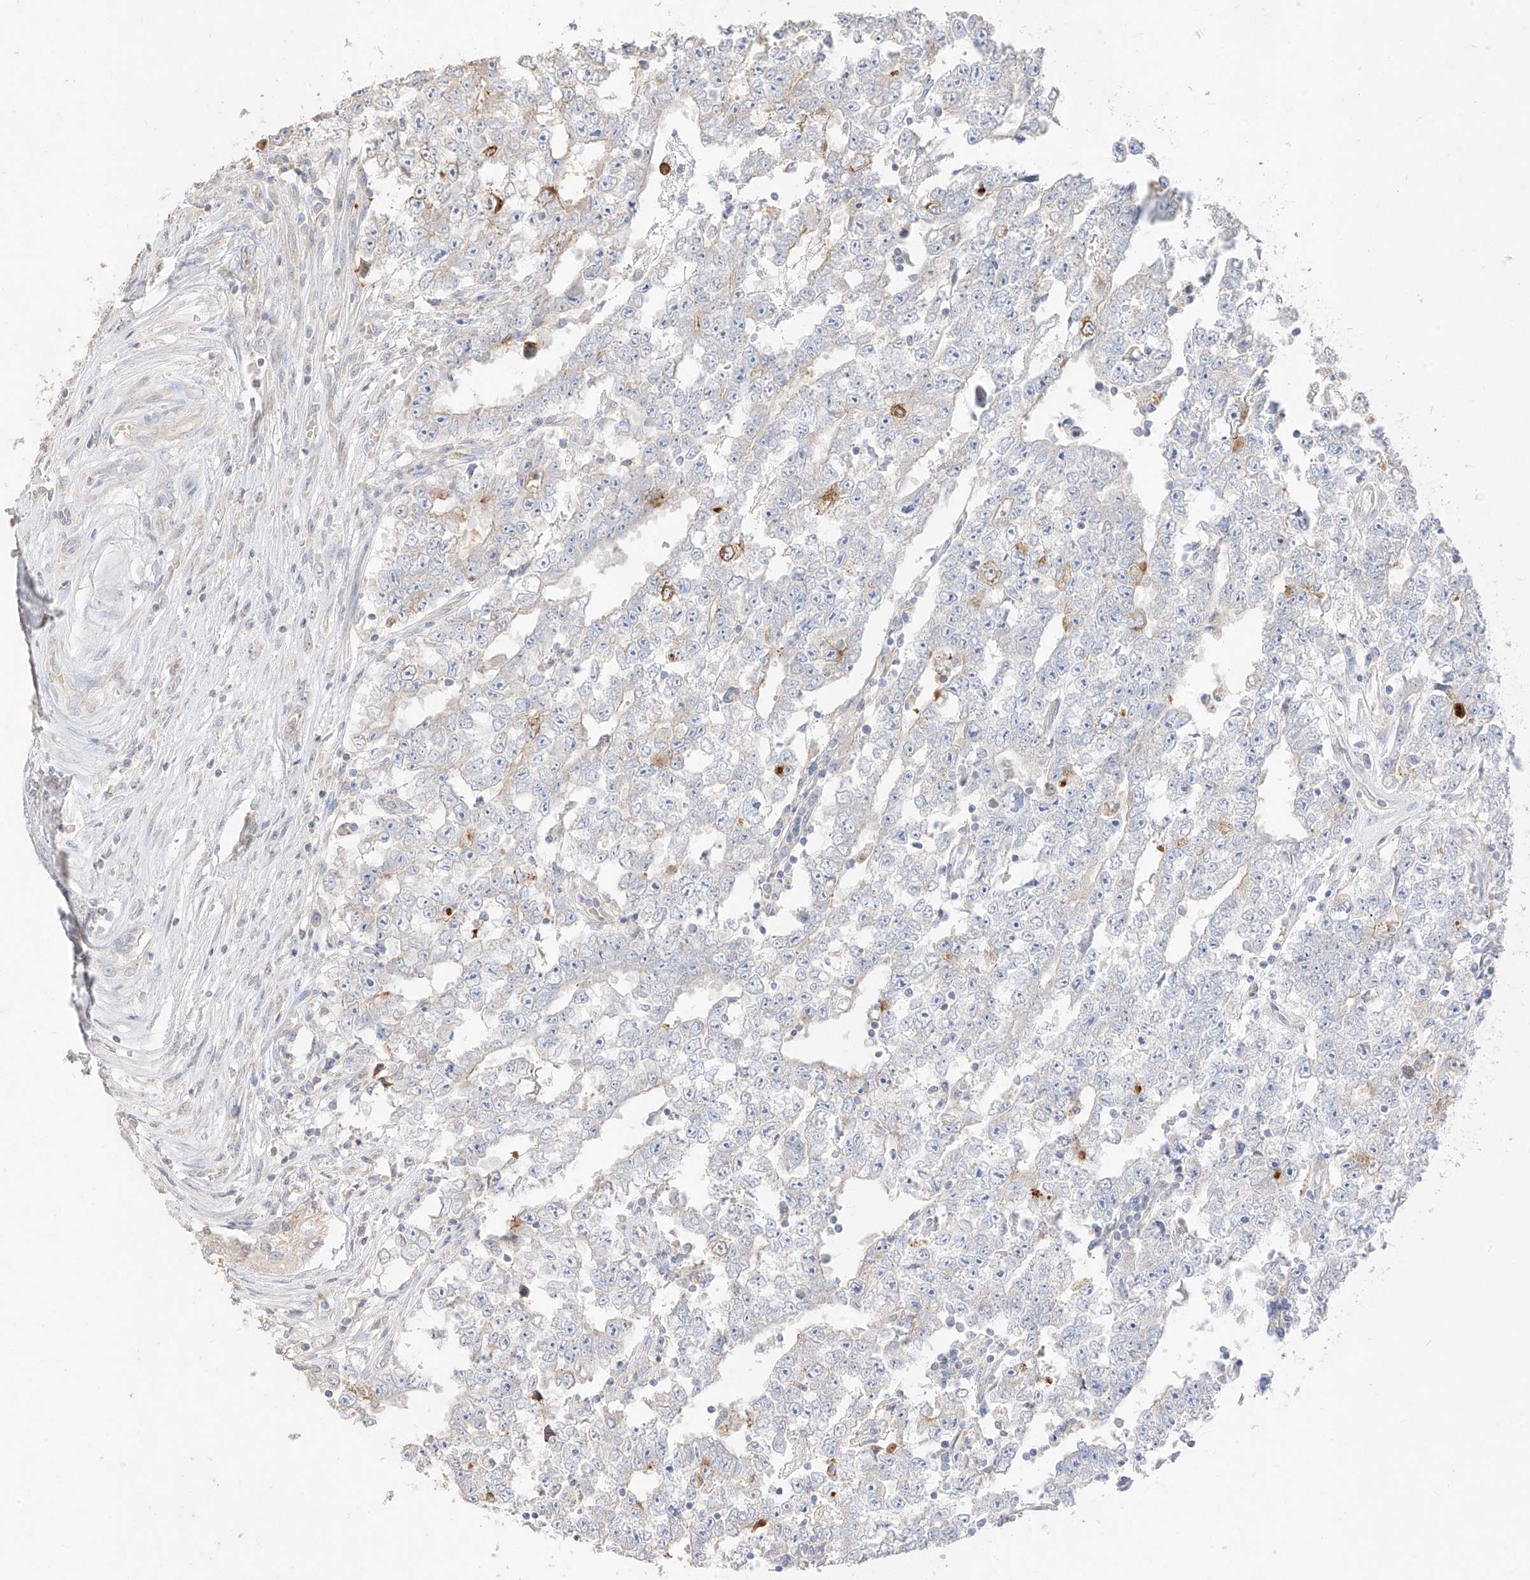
{"staining": {"intensity": "negative", "quantity": "none", "location": "none"}, "tissue": "testis cancer", "cell_type": "Tumor cells", "image_type": "cancer", "snomed": [{"axis": "morphology", "description": "Carcinoma, Embryonal, NOS"}, {"axis": "topography", "description": "Testis"}], "caption": "This is a photomicrograph of immunohistochemistry (IHC) staining of testis cancer (embryonal carcinoma), which shows no expression in tumor cells. (DAB (3,3'-diaminobenzidine) IHC visualized using brightfield microscopy, high magnification).", "gene": "ZZEF1", "patient": {"sex": "male", "age": 25}}